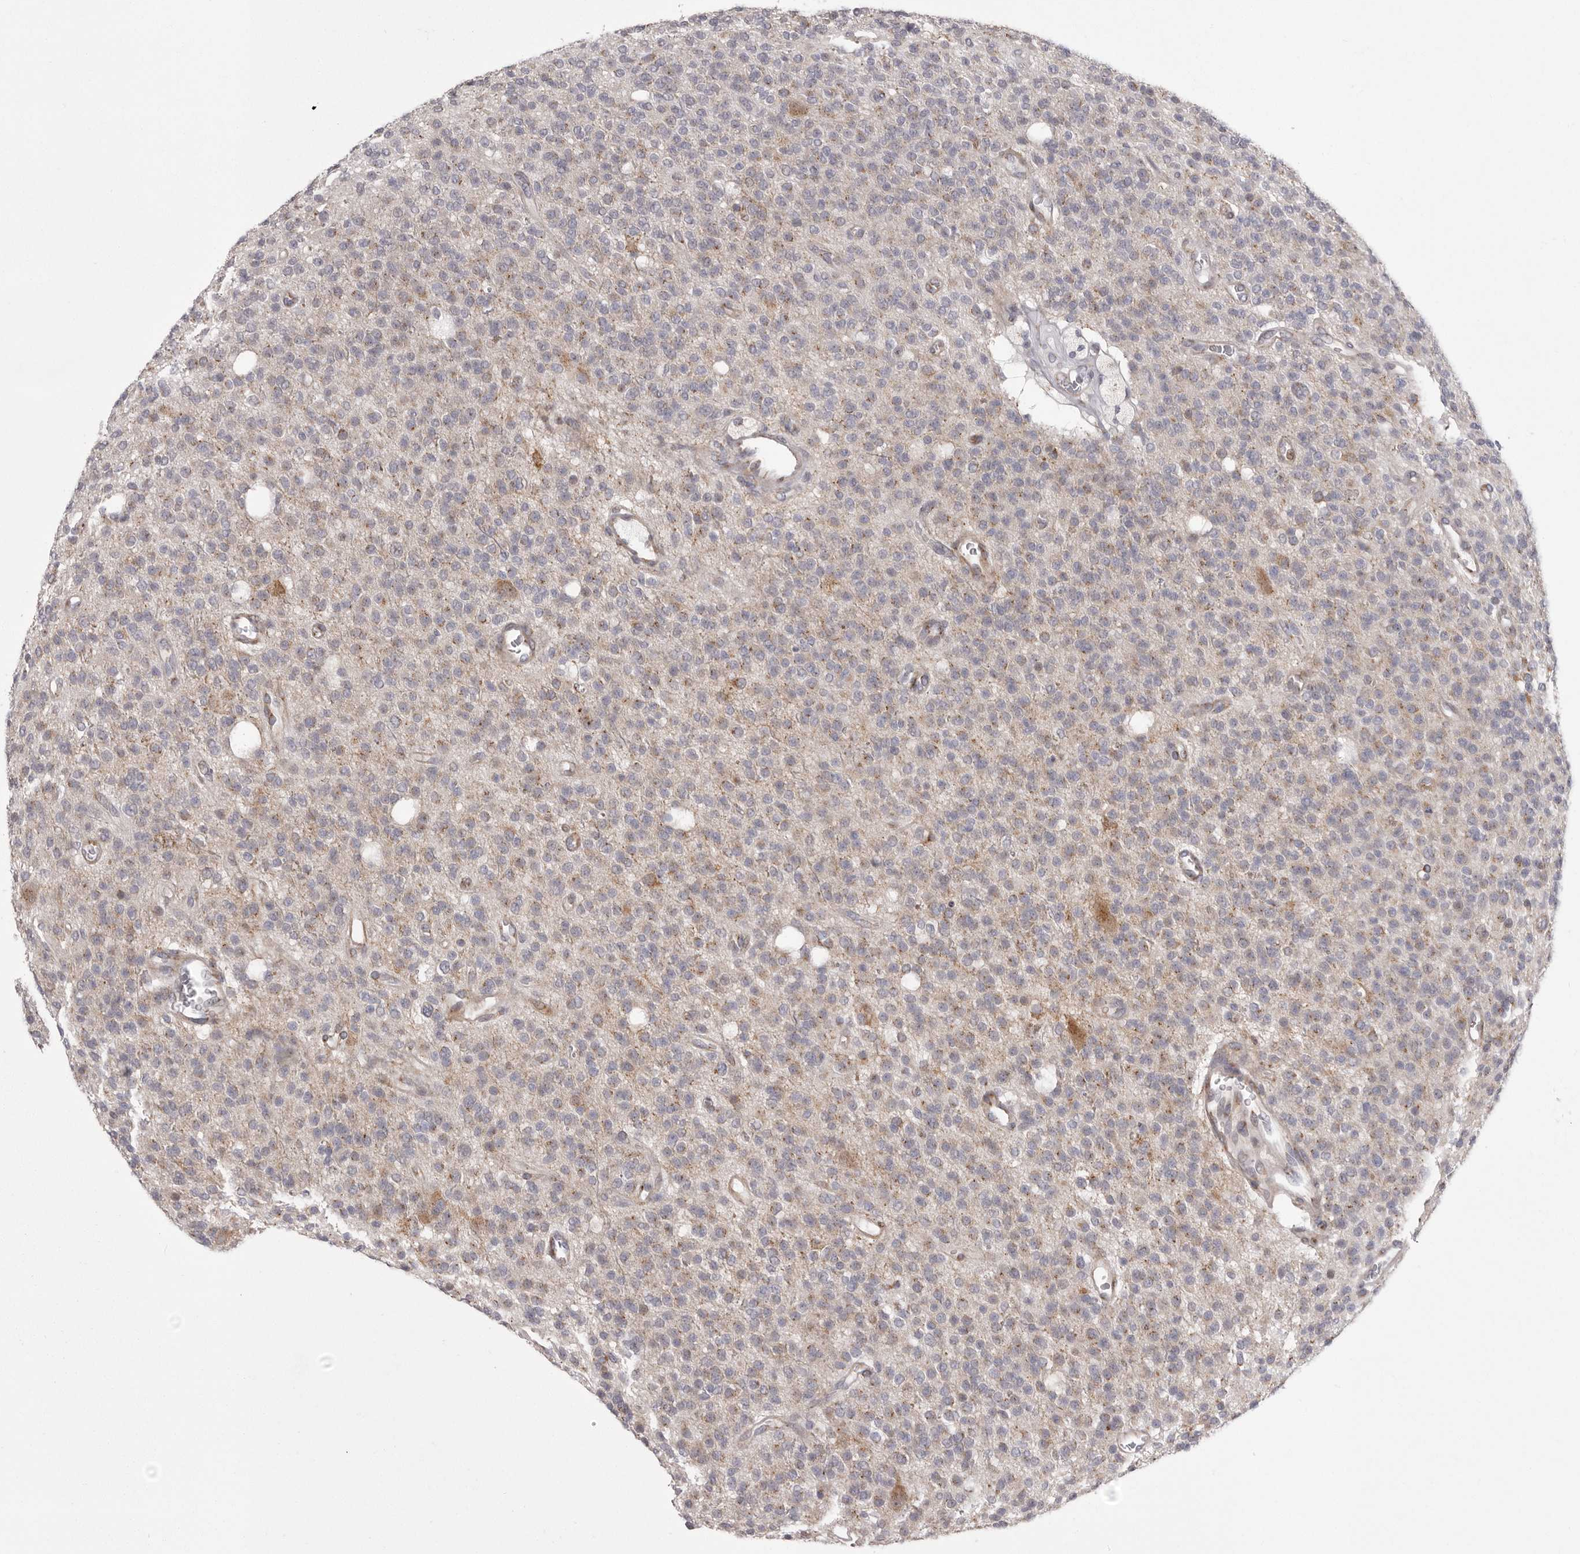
{"staining": {"intensity": "weak", "quantity": "25%-75%", "location": "cytoplasmic/membranous"}, "tissue": "glioma", "cell_type": "Tumor cells", "image_type": "cancer", "snomed": [{"axis": "morphology", "description": "Glioma, malignant, High grade"}, {"axis": "topography", "description": "Brain"}], "caption": "This photomicrograph exhibits immunohistochemistry staining of glioma, with low weak cytoplasmic/membranous positivity in about 25%-75% of tumor cells.", "gene": "WDR47", "patient": {"sex": "male", "age": 34}}